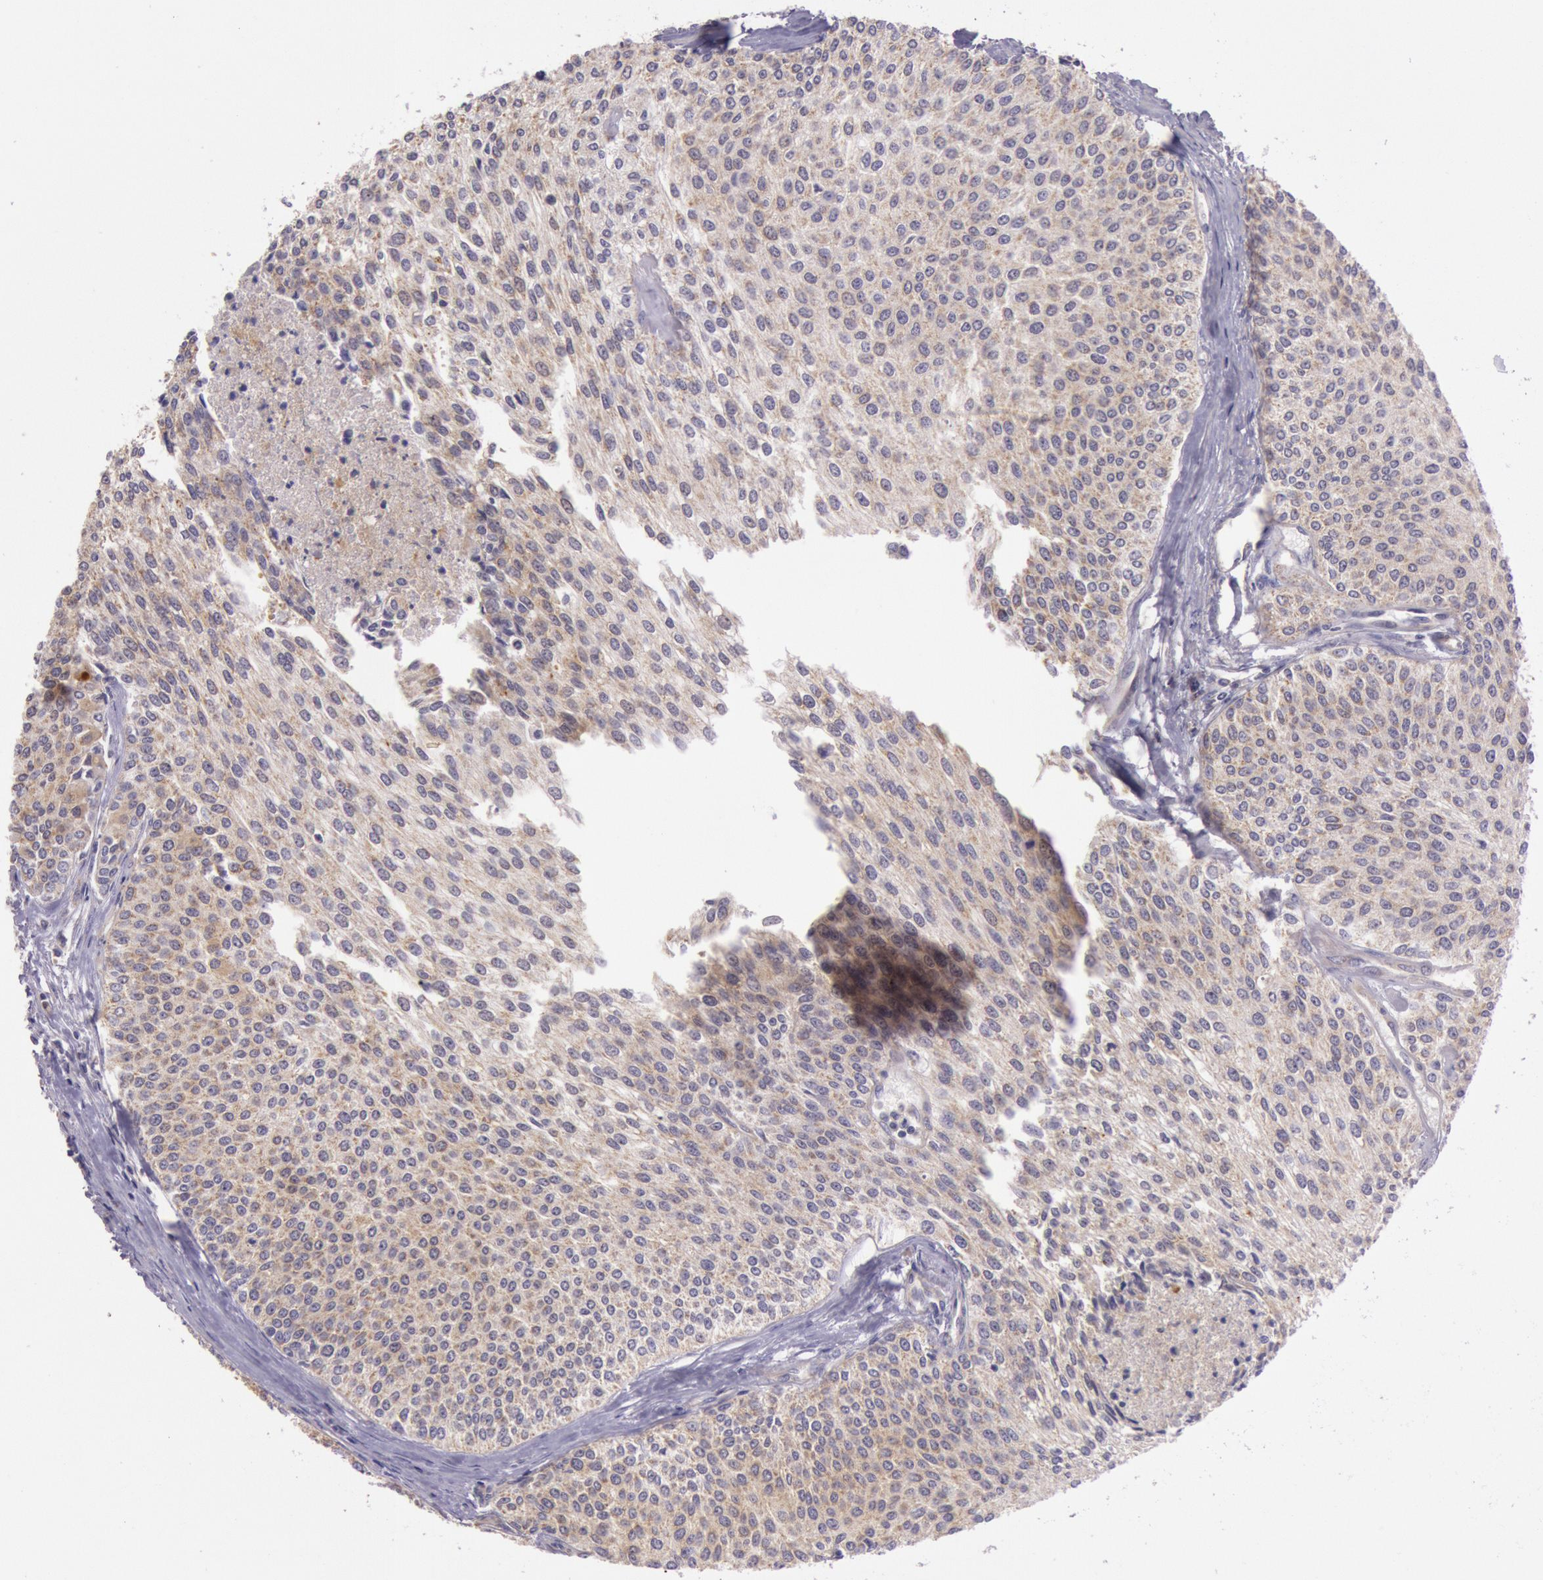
{"staining": {"intensity": "moderate", "quantity": ">75%", "location": "cytoplasmic/membranous"}, "tissue": "urothelial cancer", "cell_type": "Tumor cells", "image_type": "cancer", "snomed": [{"axis": "morphology", "description": "Urothelial carcinoma, Low grade"}, {"axis": "topography", "description": "Urinary bladder"}], "caption": "Immunohistochemistry (IHC) histopathology image of neoplastic tissue: human urothelial cancer stained using immunohistochemistry (IHC) exhibits medium levels of moderate protein expression localized specifically in the cytoplasmic/membranous of tumor cells, appearing as a cytoplasmic/membranous brown color.", "gene": "CDK16", "patient": {"sex": "female", "age": 73}}